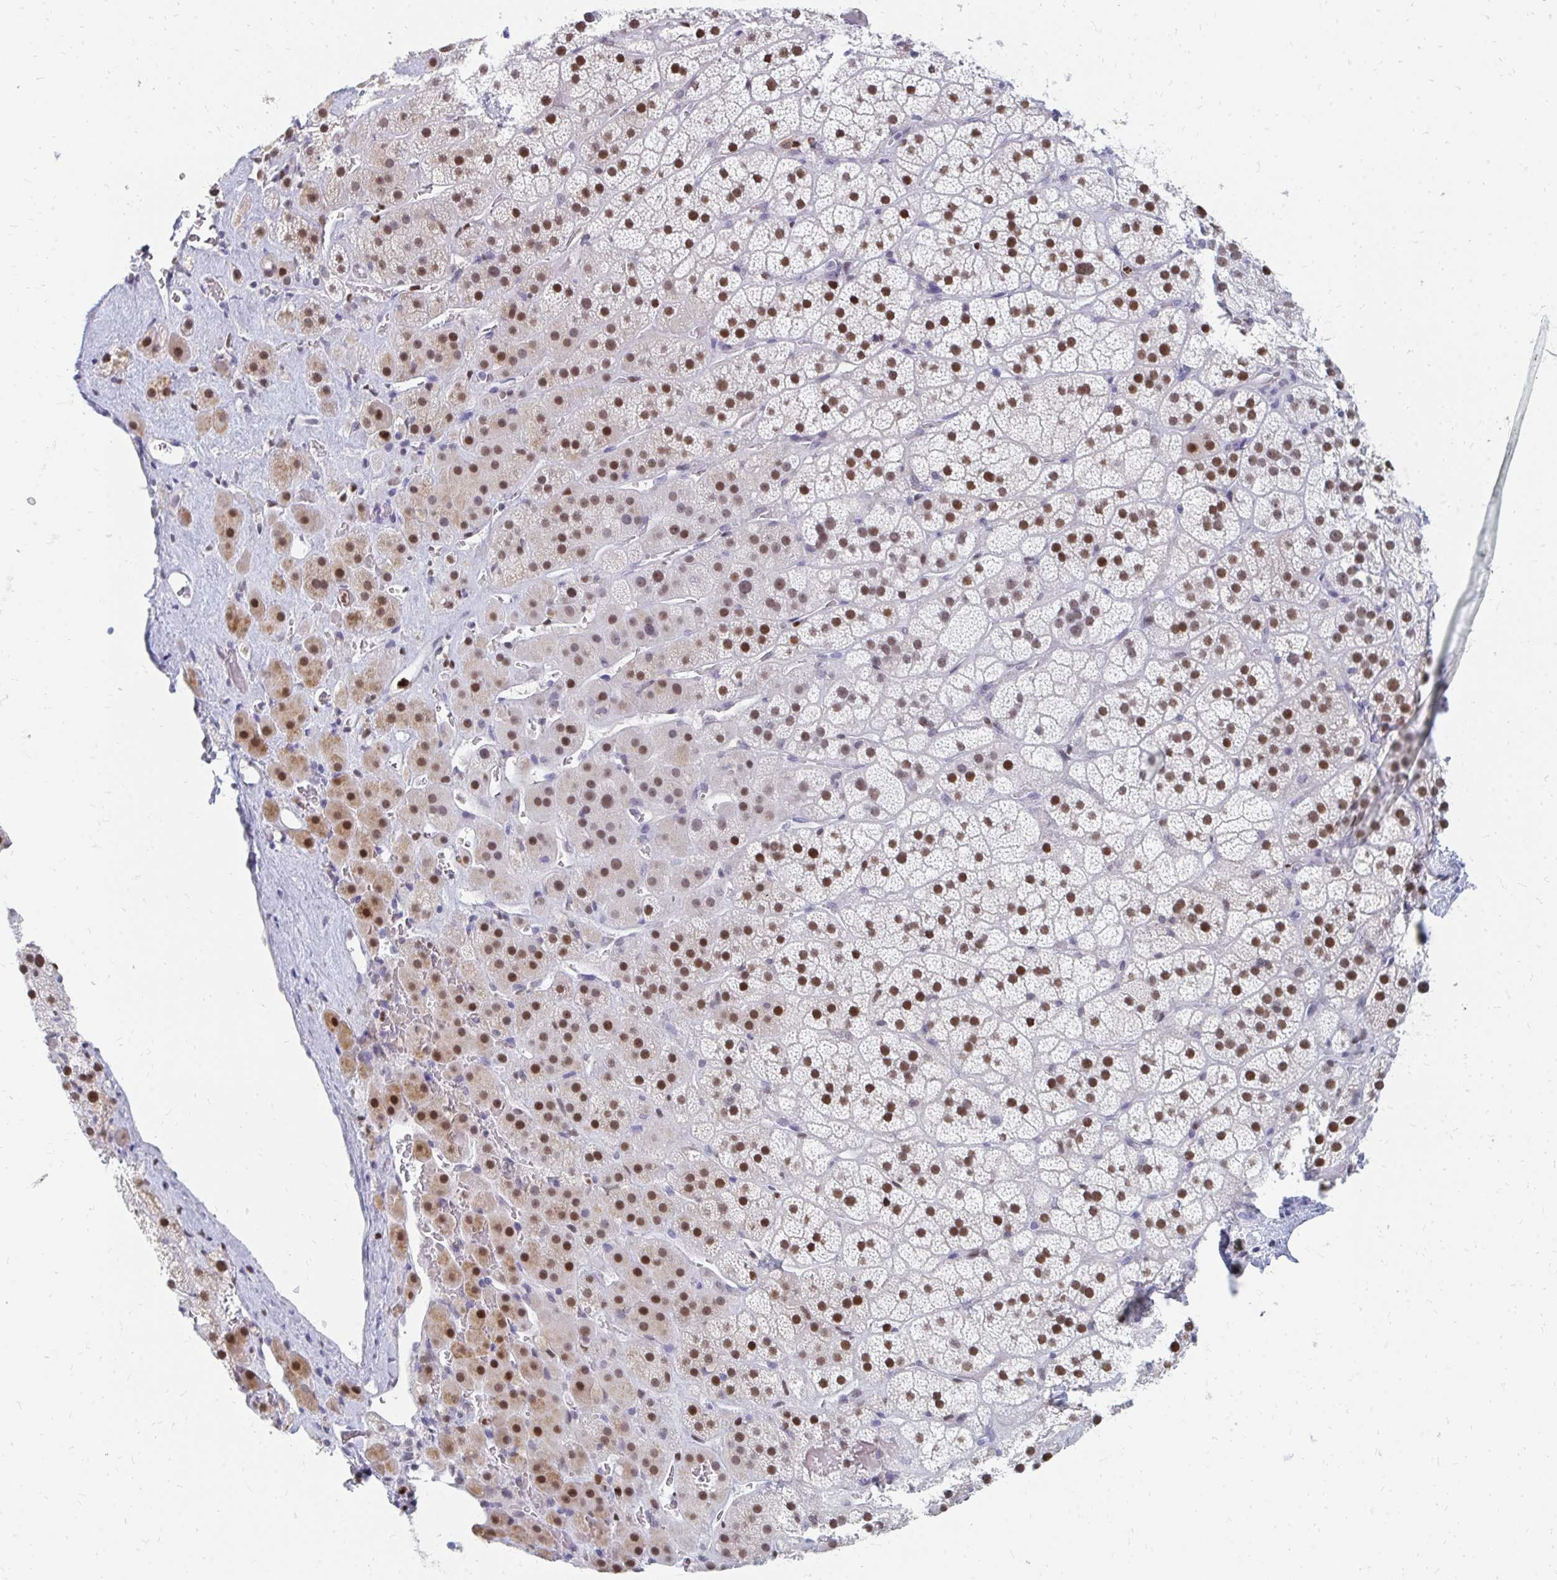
{"staining": {"intensity": "strong", "quantity": ">75%", "location": "nuclear"}, "tissue": "adrenal gland", "cell_type": "Glandular cells", "image_type": "normal", "snomed": [{"axis": "morphology", "description": "Normal tissue, NOS"}, {"axis": "topography", "description": "Adrenal gland"}], "caption": "Immunohistochemical staining of benign human adrenal gland demonstrates high levels of strong nuclear staining in about >75% of glandular cells.", "gene": "PLK3", "patient": {"sex": "male", "age": 57}}